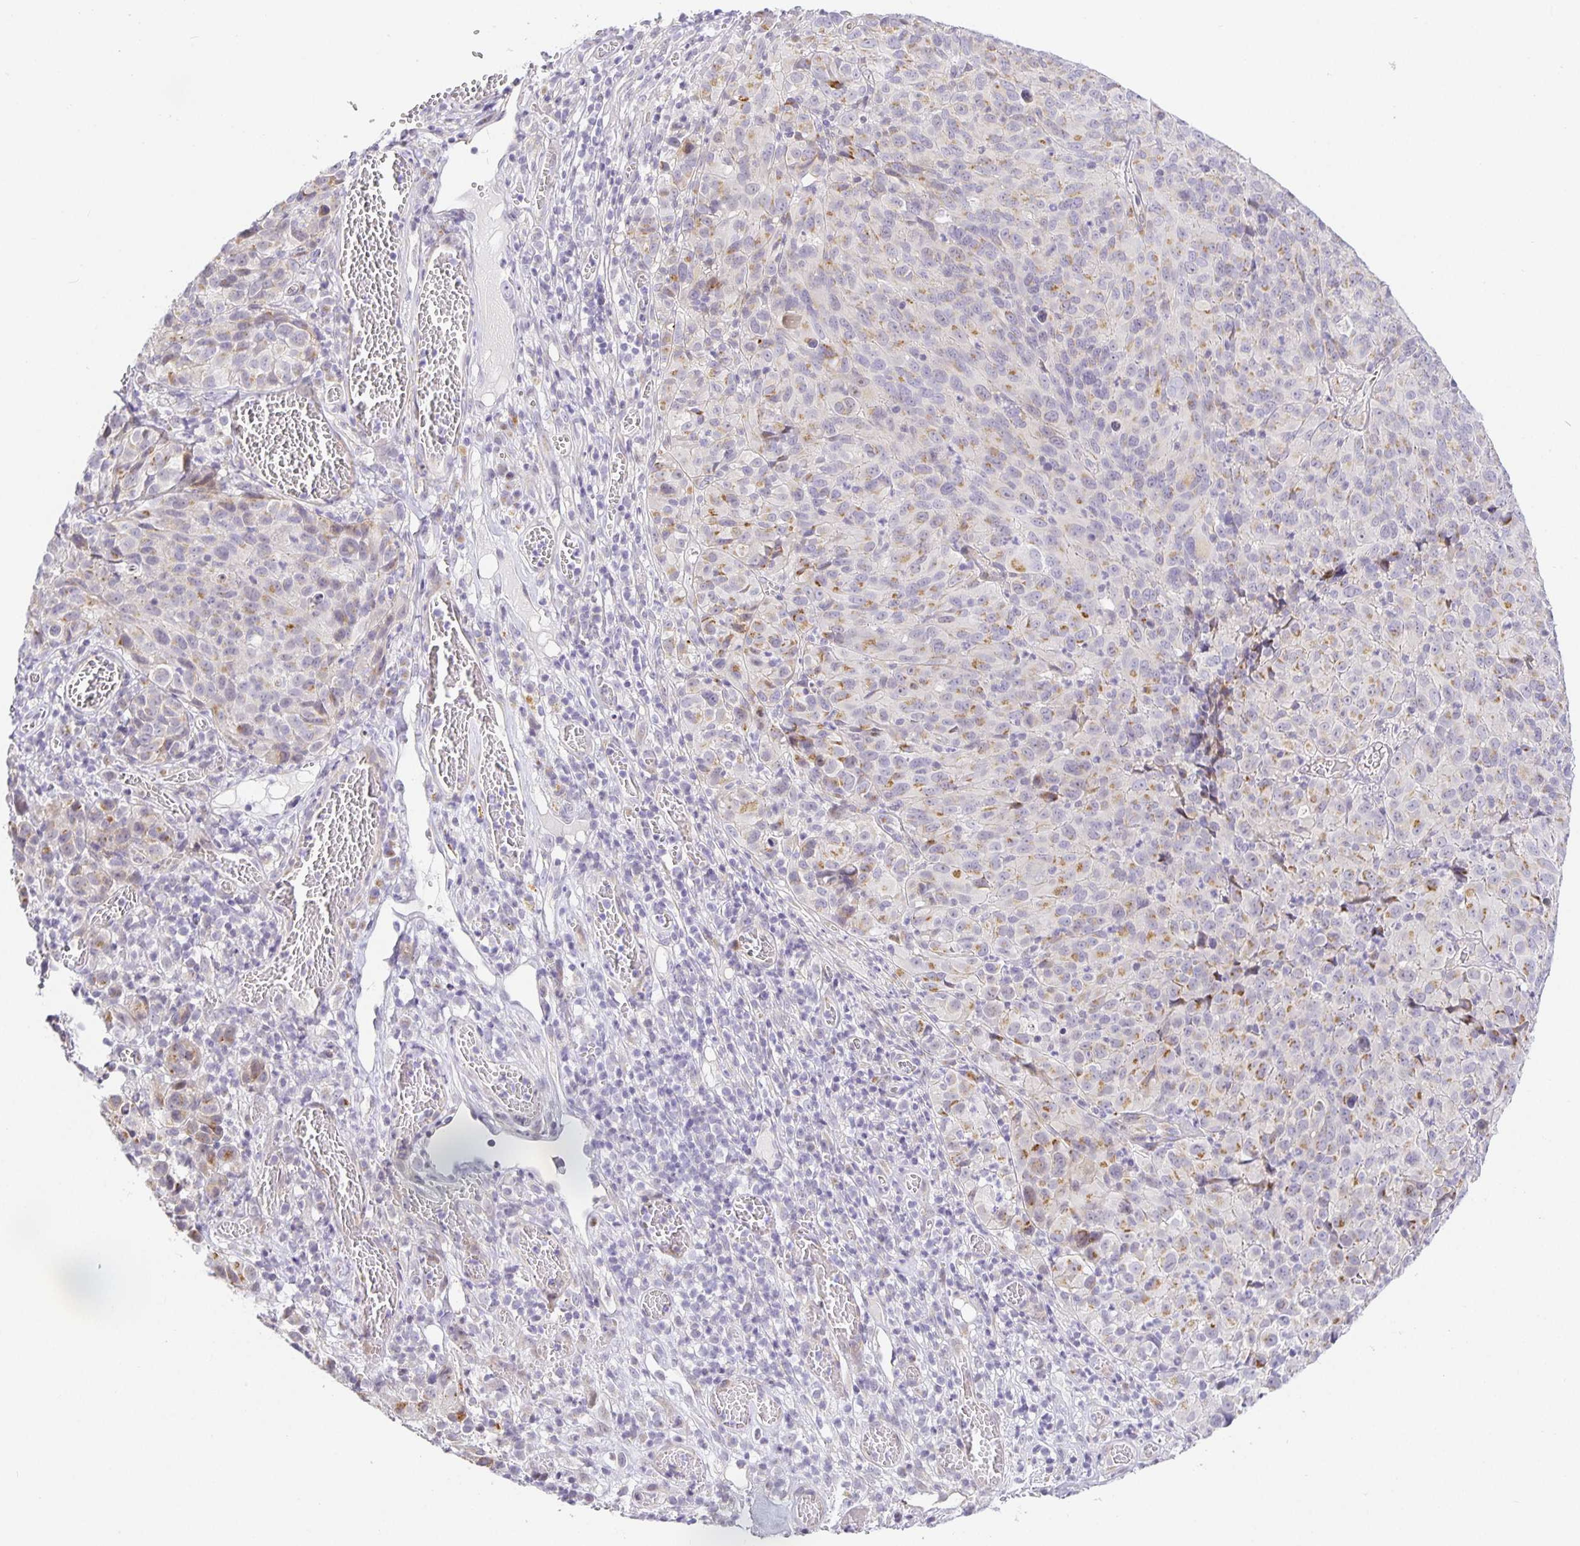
{"staining": {"intensity": "weak", "quantity": "25%-75%", "location": "cytoplasmic/membranous"}, "tissue": "melanoma", "cell_type": "Tumor cells", "image_type": "cancer", "snomed": [{"axis": "morphology", "description": "Malignant melanoma, NOS"}, {"axis": "topography", "description": "Skin"}], "caption": "Immunohistochemical staining of human melanoma exhibits low levels of weak cytoplasmic/membranous expression in about 25%-75% of tumor cells.", "gene": "TJP3", "patient": {"sex": "male", "age": 51}}